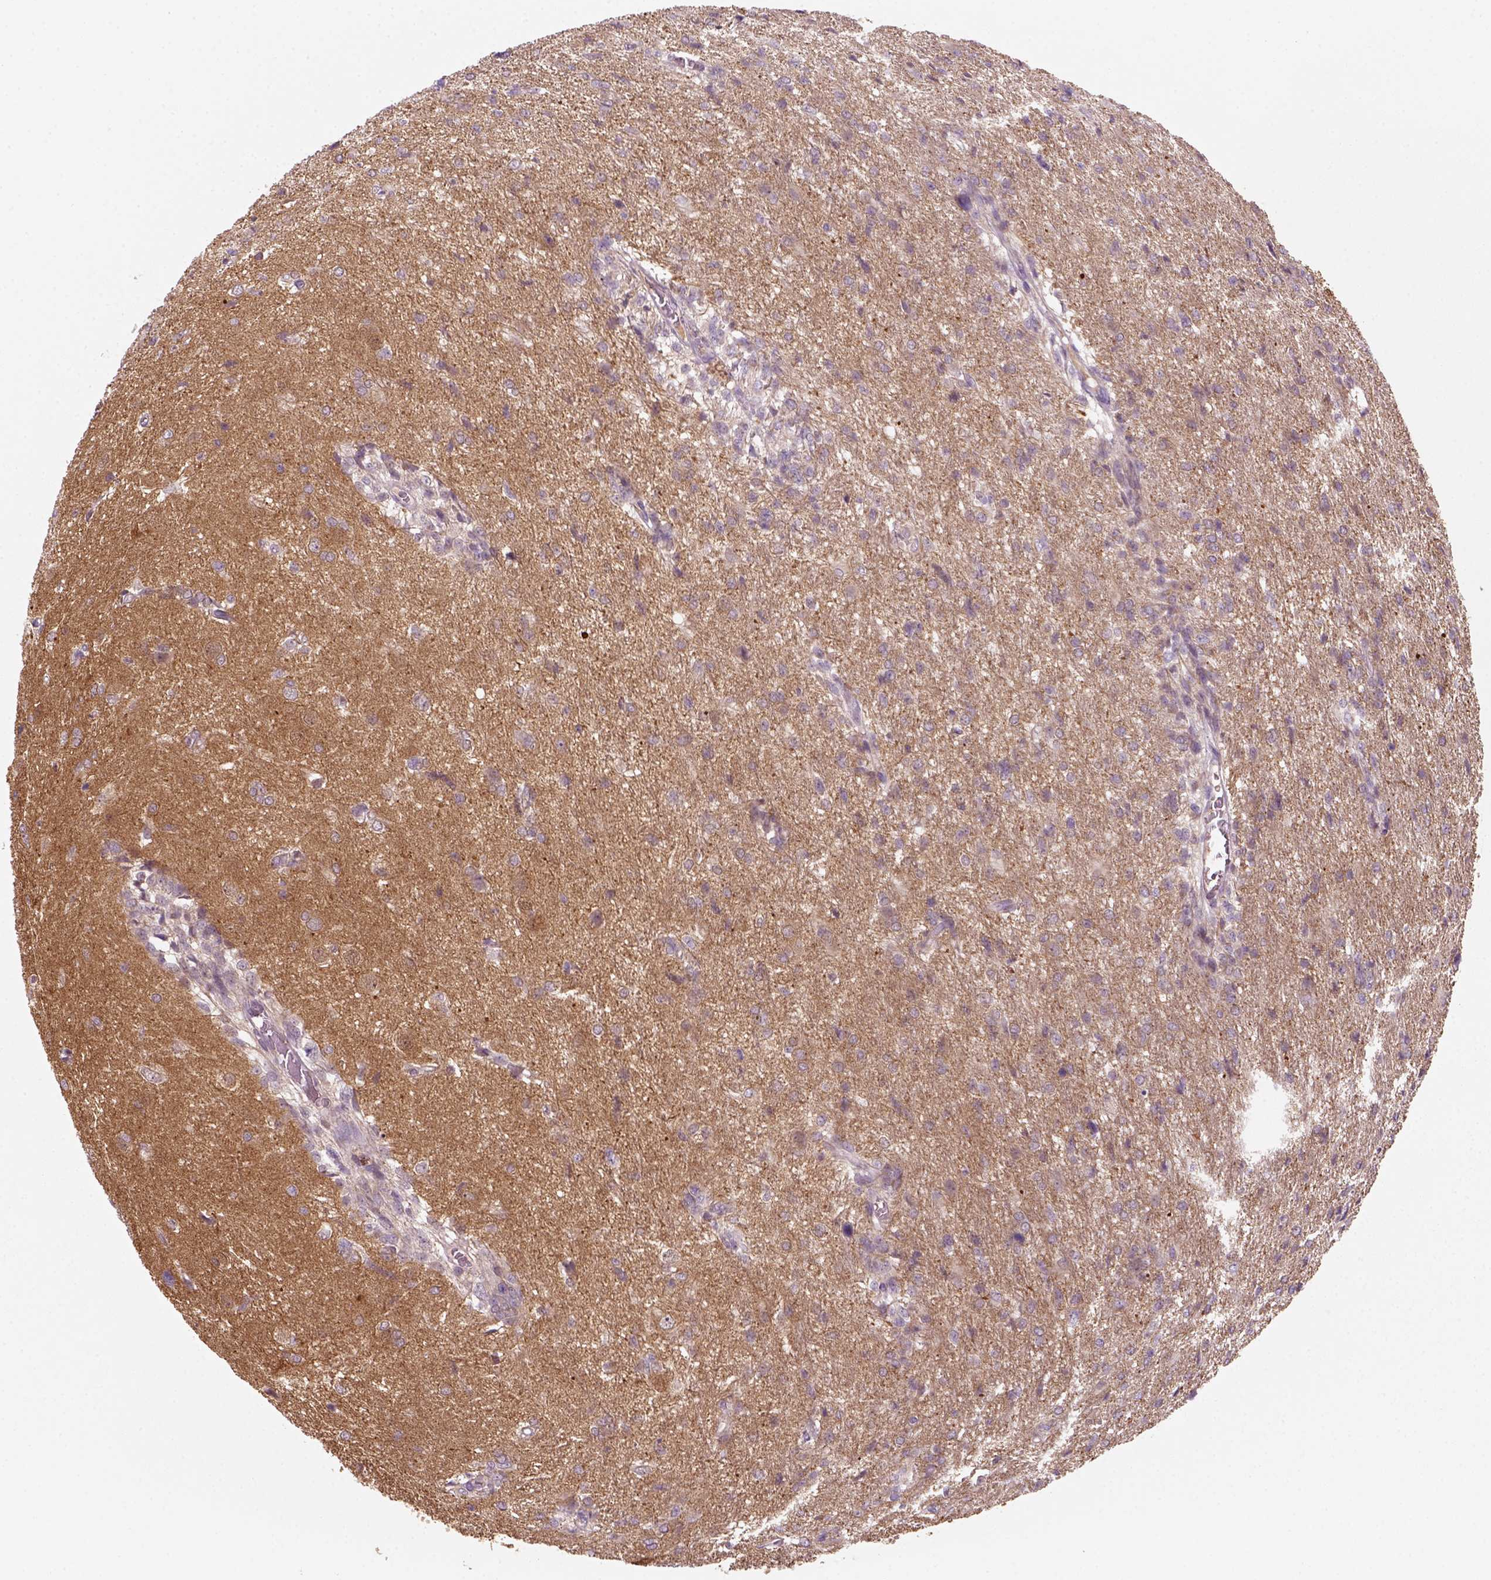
{"staining": {"intensity": "negative", "quantity": "none", "location": "none"}, "tissue": "glioma", "cell_type": "Tumor cells", "image_type": "cancer", "snomed": [{"axis": "morphology", "description": "Glioma, malignant, High grade"}, {"axis": "topography", "description": "Brain"}], "caption": "Glioma stained for a protein using IHC demonstrates no expression tumor cells.", "gene": "GOT1", "patient": {"sex": "male", "age": 68}}